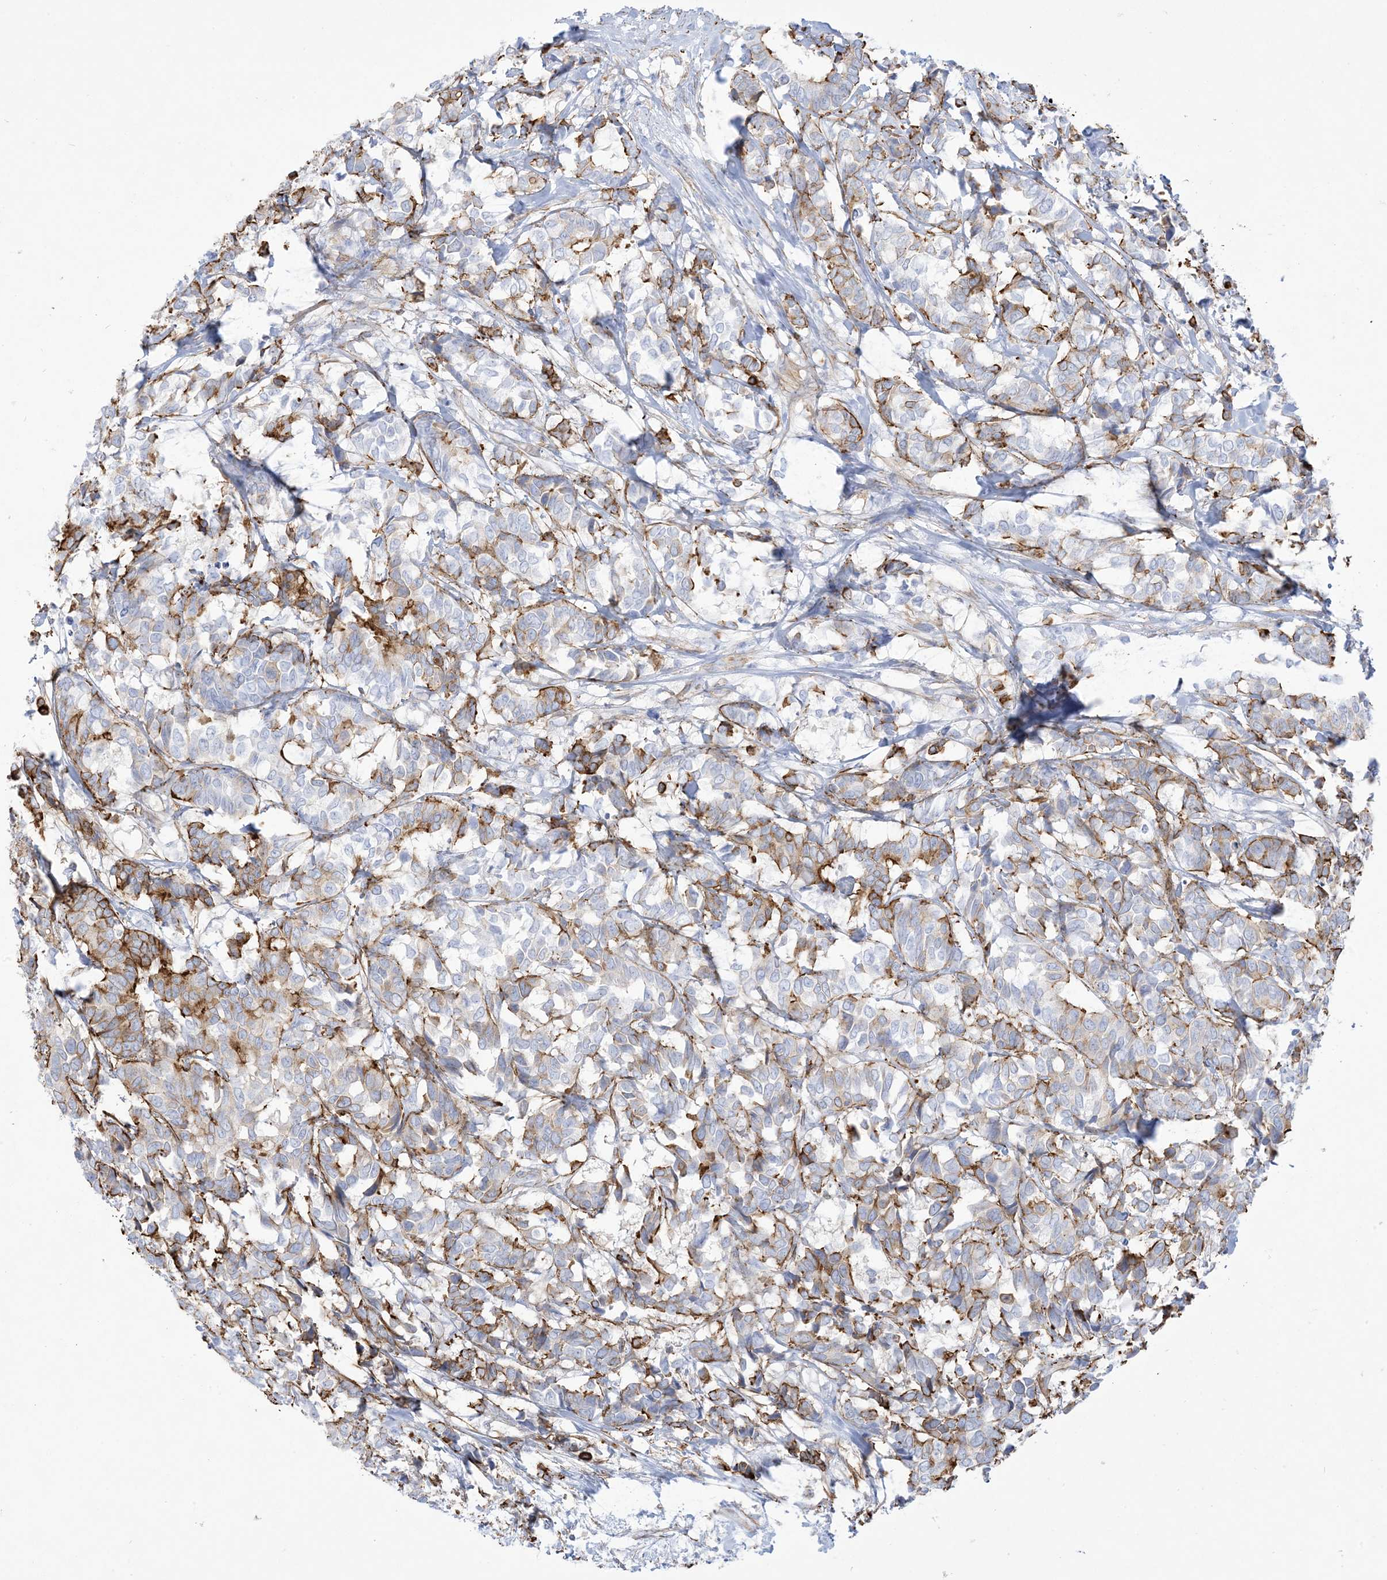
{"staining": {"intensity": "strong", "quantity": "25%-75%", "location": "cytoplasmic/membranous"}, "tissue": "breast cancer", "cell_type": "Tumor cells", "image_type": "cancer", "snomed": [{"axis": "morphology", "description": "Duct carcinoma"}, {"axis": "topography", "description": "Breast"}], "caption": "Immunohistochemistry (IHC) image of infiltrating ductal carcinoma (breast) stained for a protein (brown), which displays high levels of strong cytoplasmic/membranous expression in approximately 25%-75% of tumor cells.", "gene": "B3GNT7", "patient": {"sex": "female", "age": 87}}